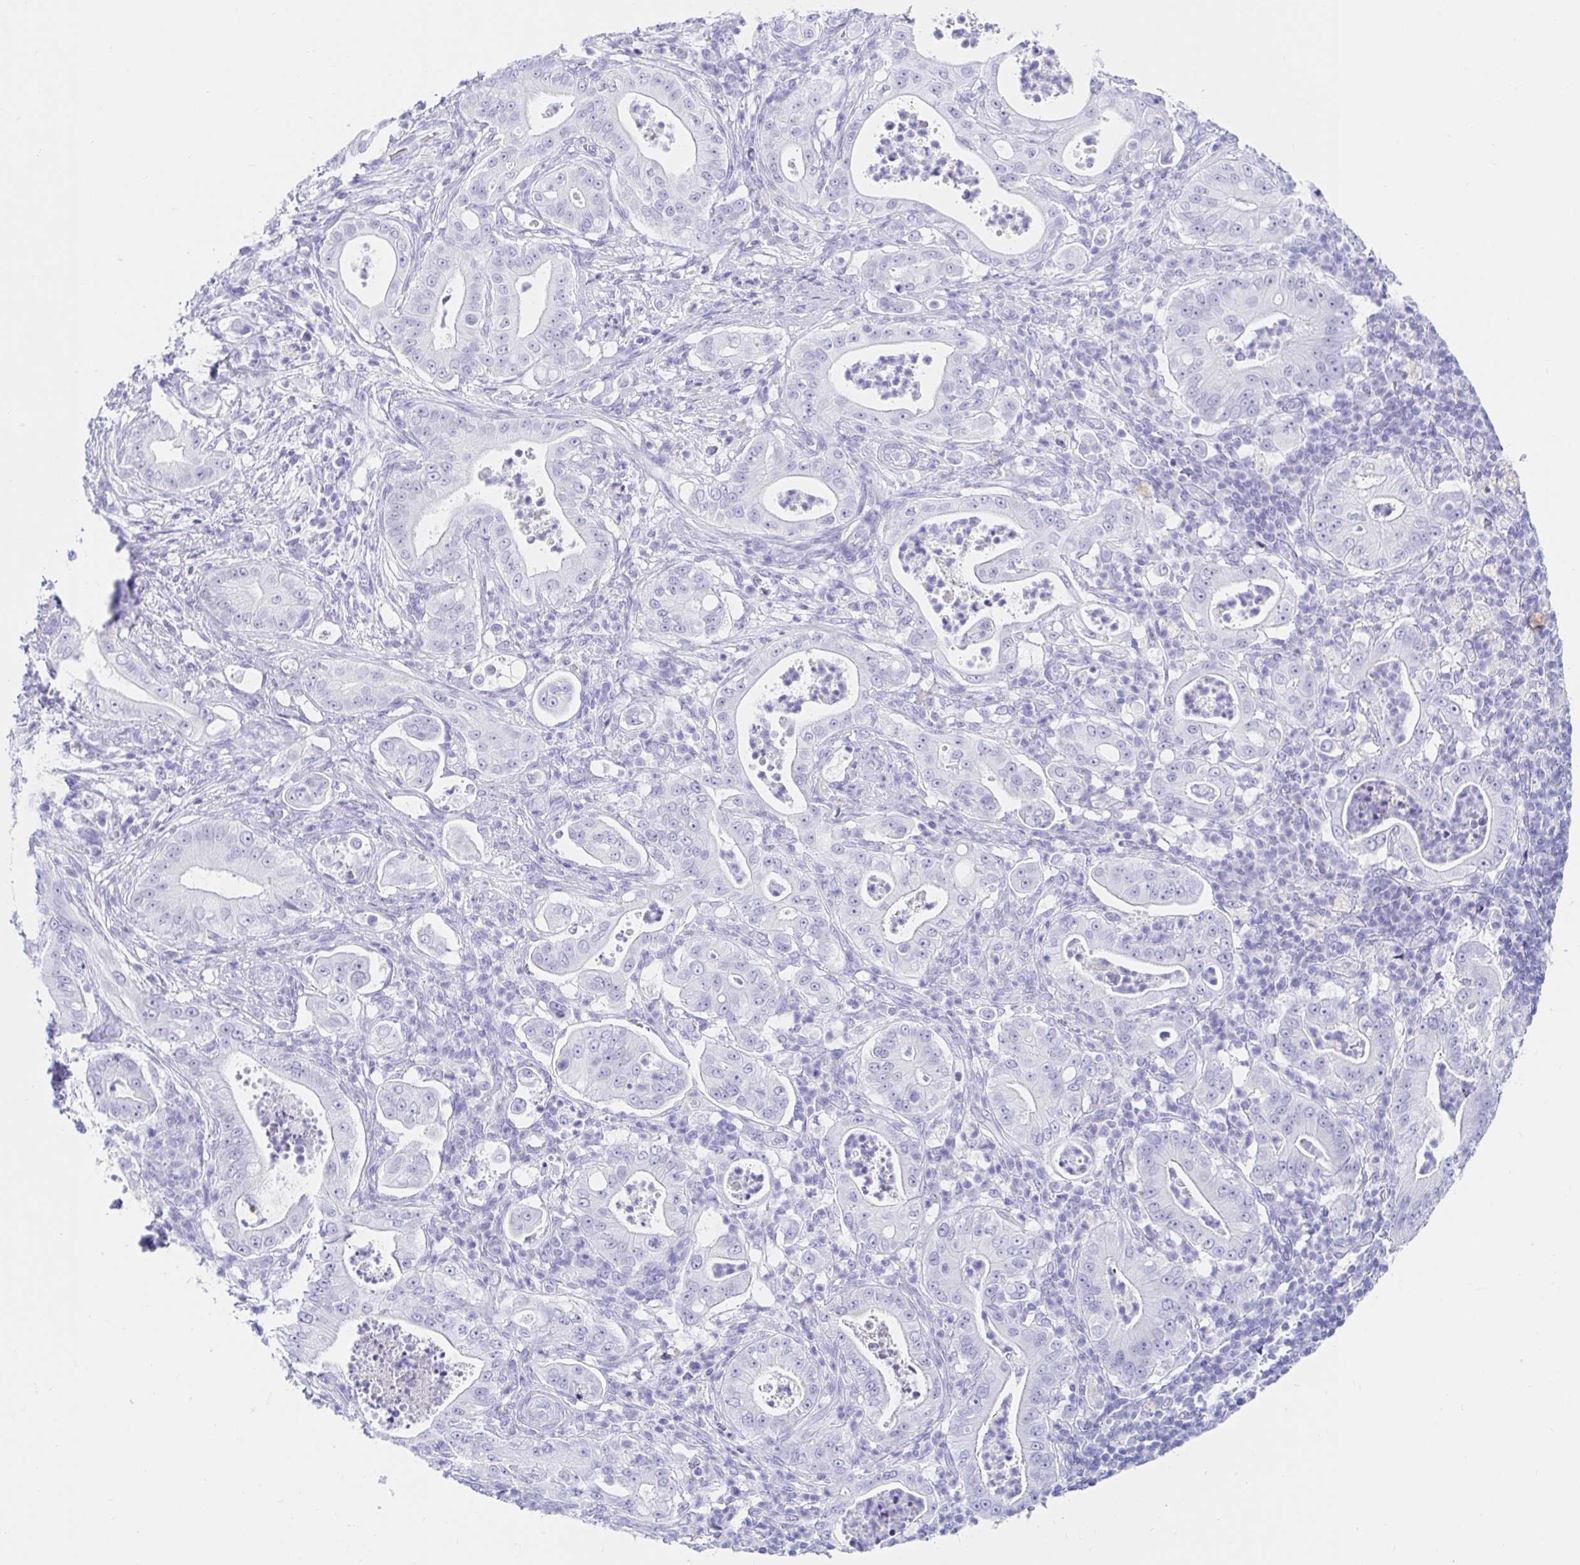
{"staining": {"intensity": "negative", "quantity": "none", "location": "none"}, "tissue": "pancreatic cancer", "cell_type": "Tumor cells", "image_type": "cancer", "snomed": [{"axis": "morphology", "description": "Adenocarcinoma, NOS"}, {"axis": "topography", "description": "Pancreas"}], "caption": "The micrograph reveals no staining of tumor cells in pancreatic cancer. (Brightfield microscopy of DAB (3,3'-diaminobenzidine) immunohistochemistry (IHC) at high magnification).", "gene": "OR6T1", "patient": {"sex": "male", "age": 71}}